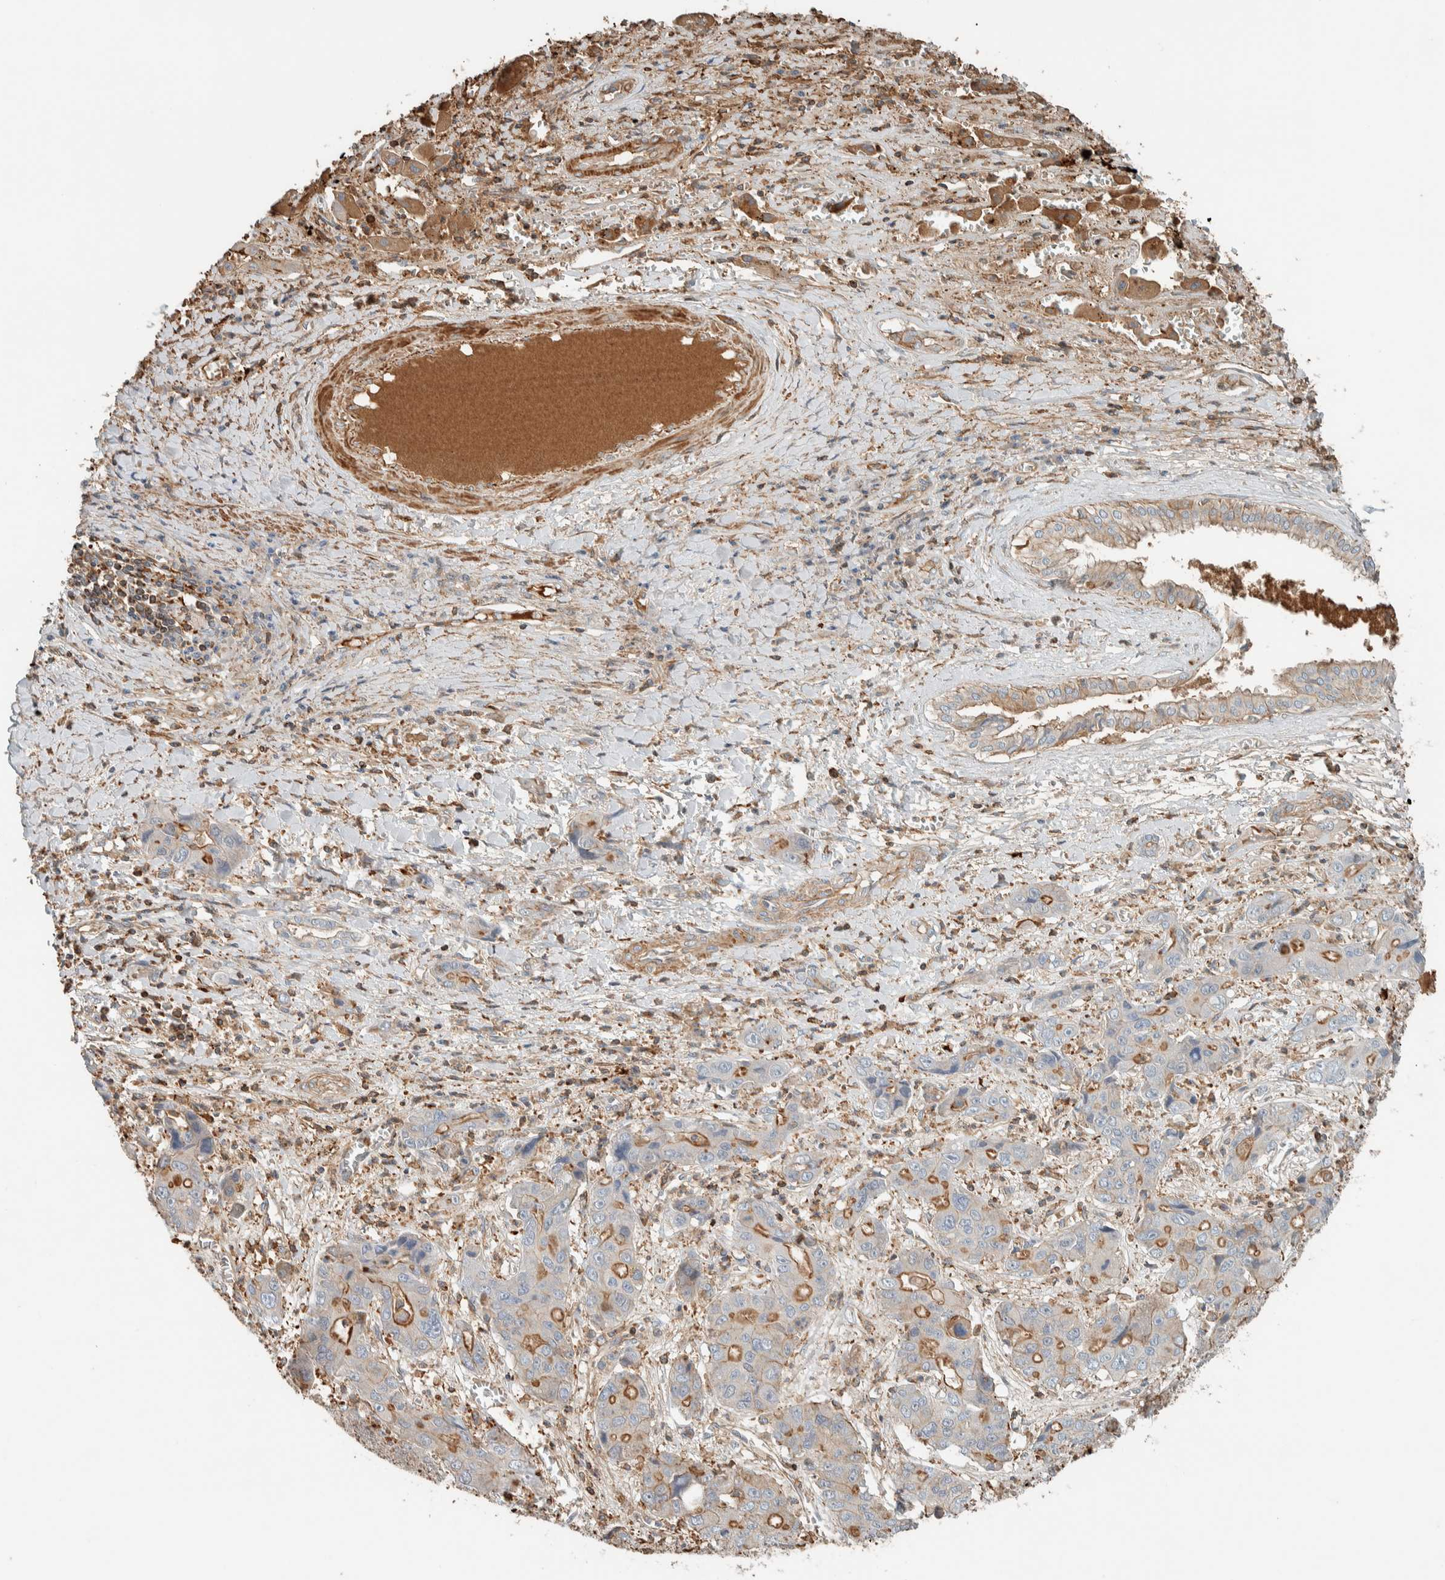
{"staining": {"intensity": "moderate", "quantity": "25%-75%", "location": "cytoplasmic/membranous"}, "tissue": "liver cancer", "cell_type": "Tumor cells", "image_type": "cancer", "snomed": [{"axis": "morphology", "description": "Cholangiocarcinoma"}, {"axis": "topography", "description": "Liver"}], "caption": "Protein staining displays moderate cytoplasmic/membranous staining in about 25%-75% of tumor cells in liver cancer (cholangiocarcinoma).", "gene": "CTBP2", "patient": {"sex": "male", "age": 67}}